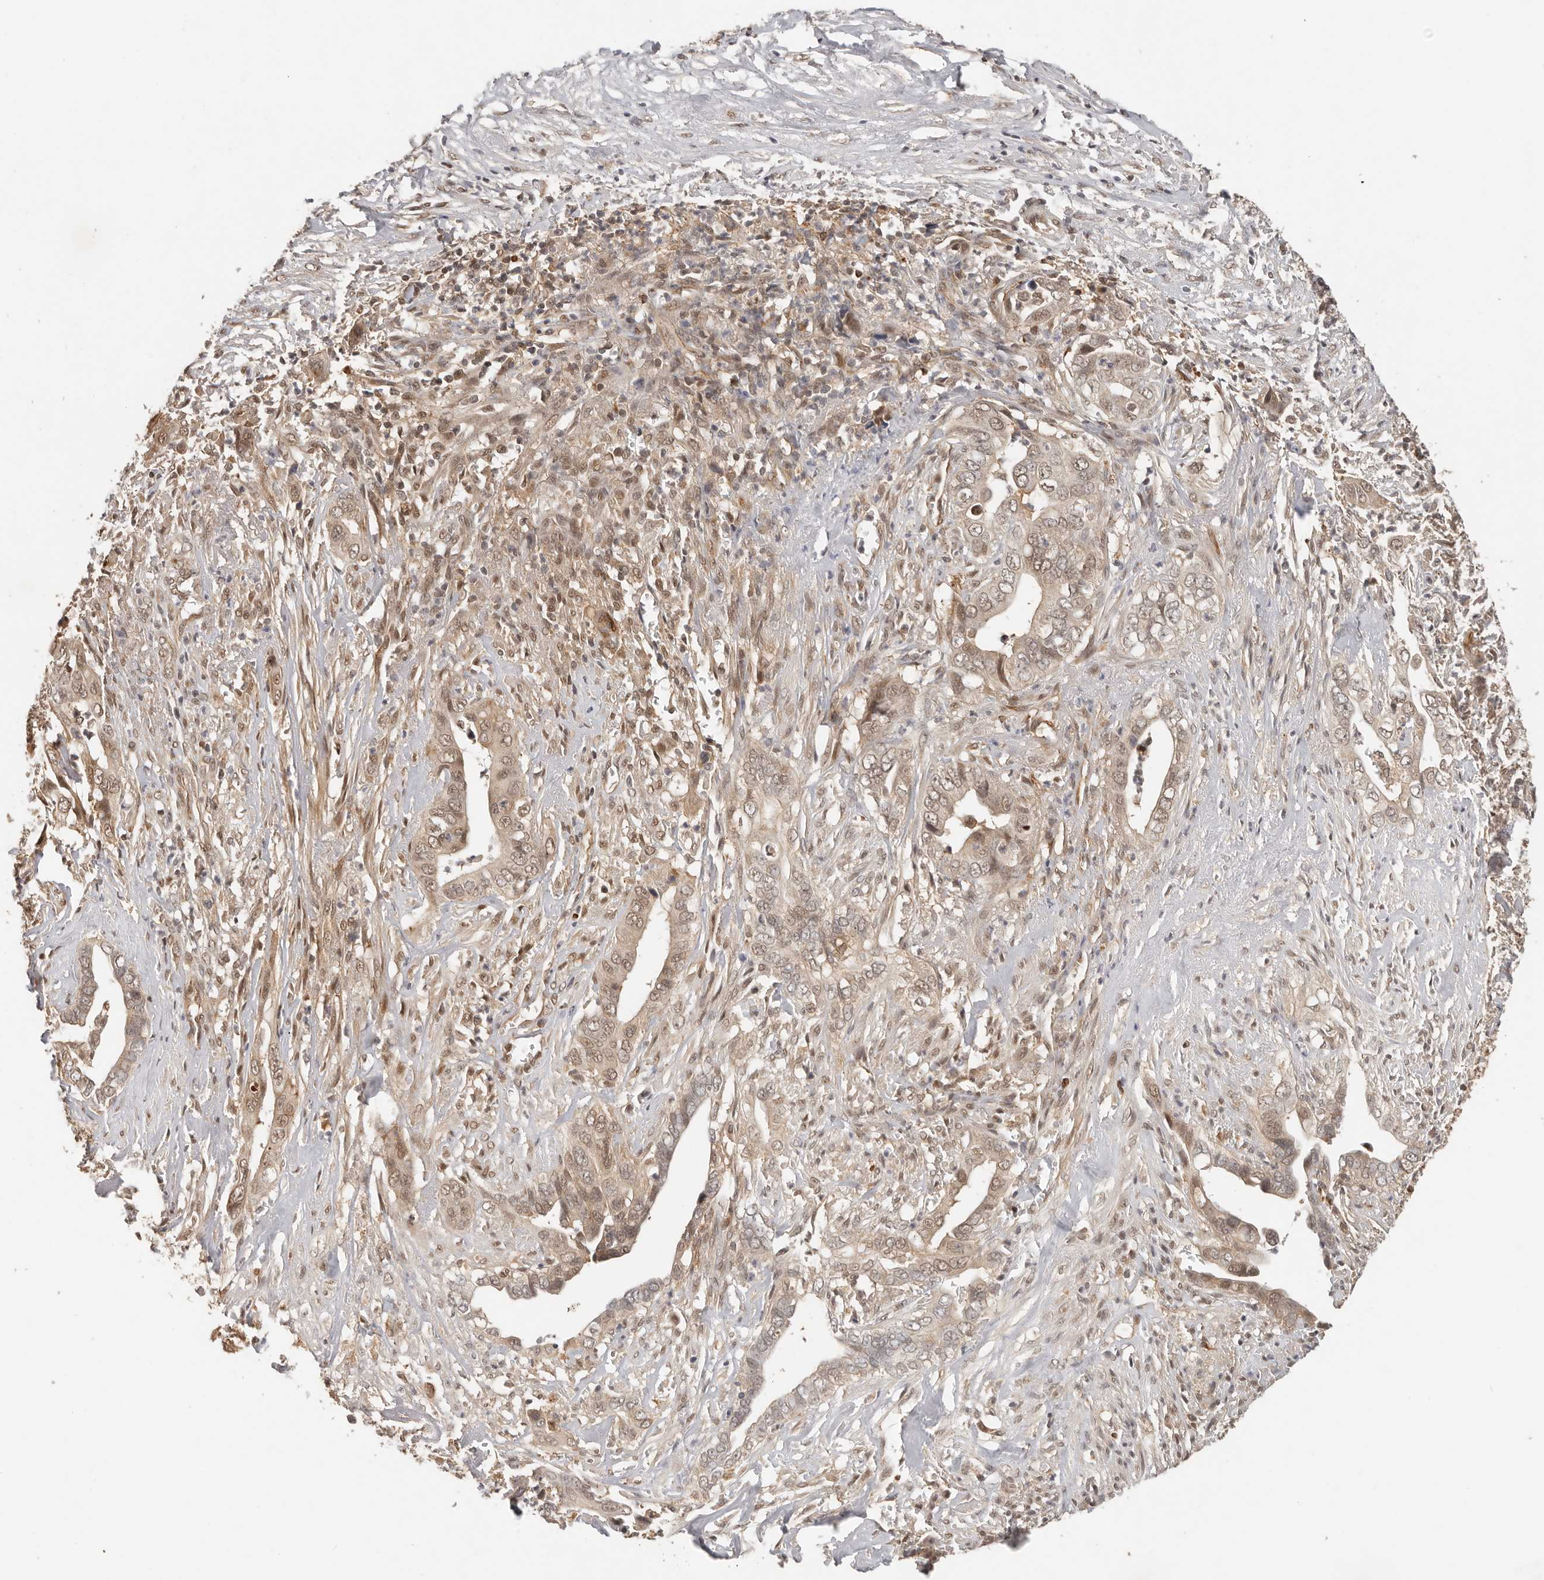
{"staining": {"intensity": "moderate", "quantity": ">75%", "location": "nuclear"}, "tissue": "liver cancer", "cell_type": "Tumor cells", "image_type": "cancer", "snomed": [{"axis": "morphology", "description": "Cholangiocarcinoma"}, {"axis": "topography", "description": "Liver"}], "caption": "A histopathology image of liver cholangiocarcinoma stained for a protein displays moderate nuclear brown staining in tumor cells.", "gene": "PSMA5", "patient": {"sex": "female", "age": 79}}